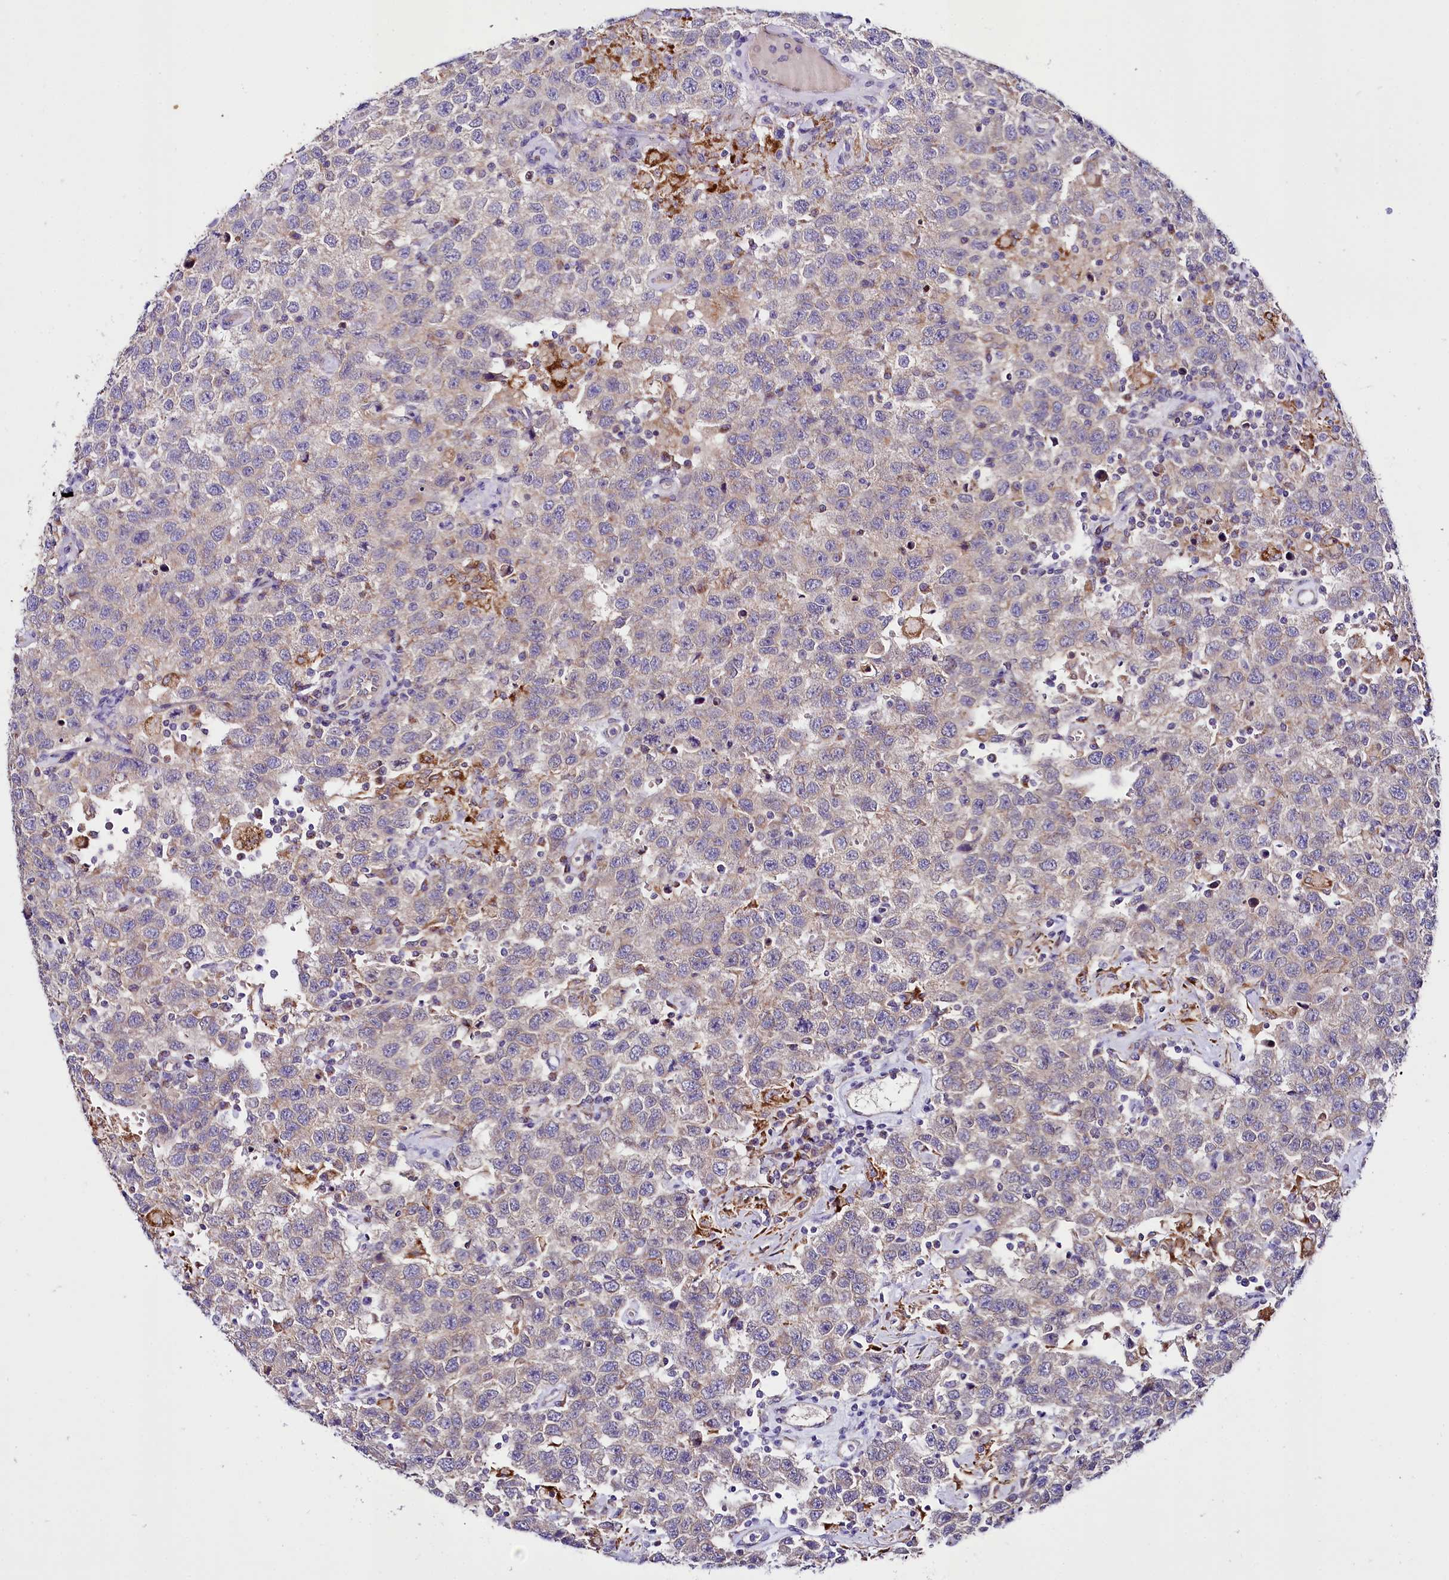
{"staining": {"intensity": "moderate", "quantity": "<25%", "location": "cytoplasmic/membranous"}, "tissue": "testis cancer", "cell_type": "Tumor cells", "image_type": "cancer", "snomed": [{"axis": "morphology", "description": "Seminoma, NOS"}, {"axis": "topography", "description": "Testis"}], "caption": "Seminoma (testis) was stained to show a protein in brown. There is low levels of moderate cytoplasmic/membranous staining in approximately <25% of tumor cells.", "gene": "SACM1L", "patient": {"sex": "male", "age": 41}}